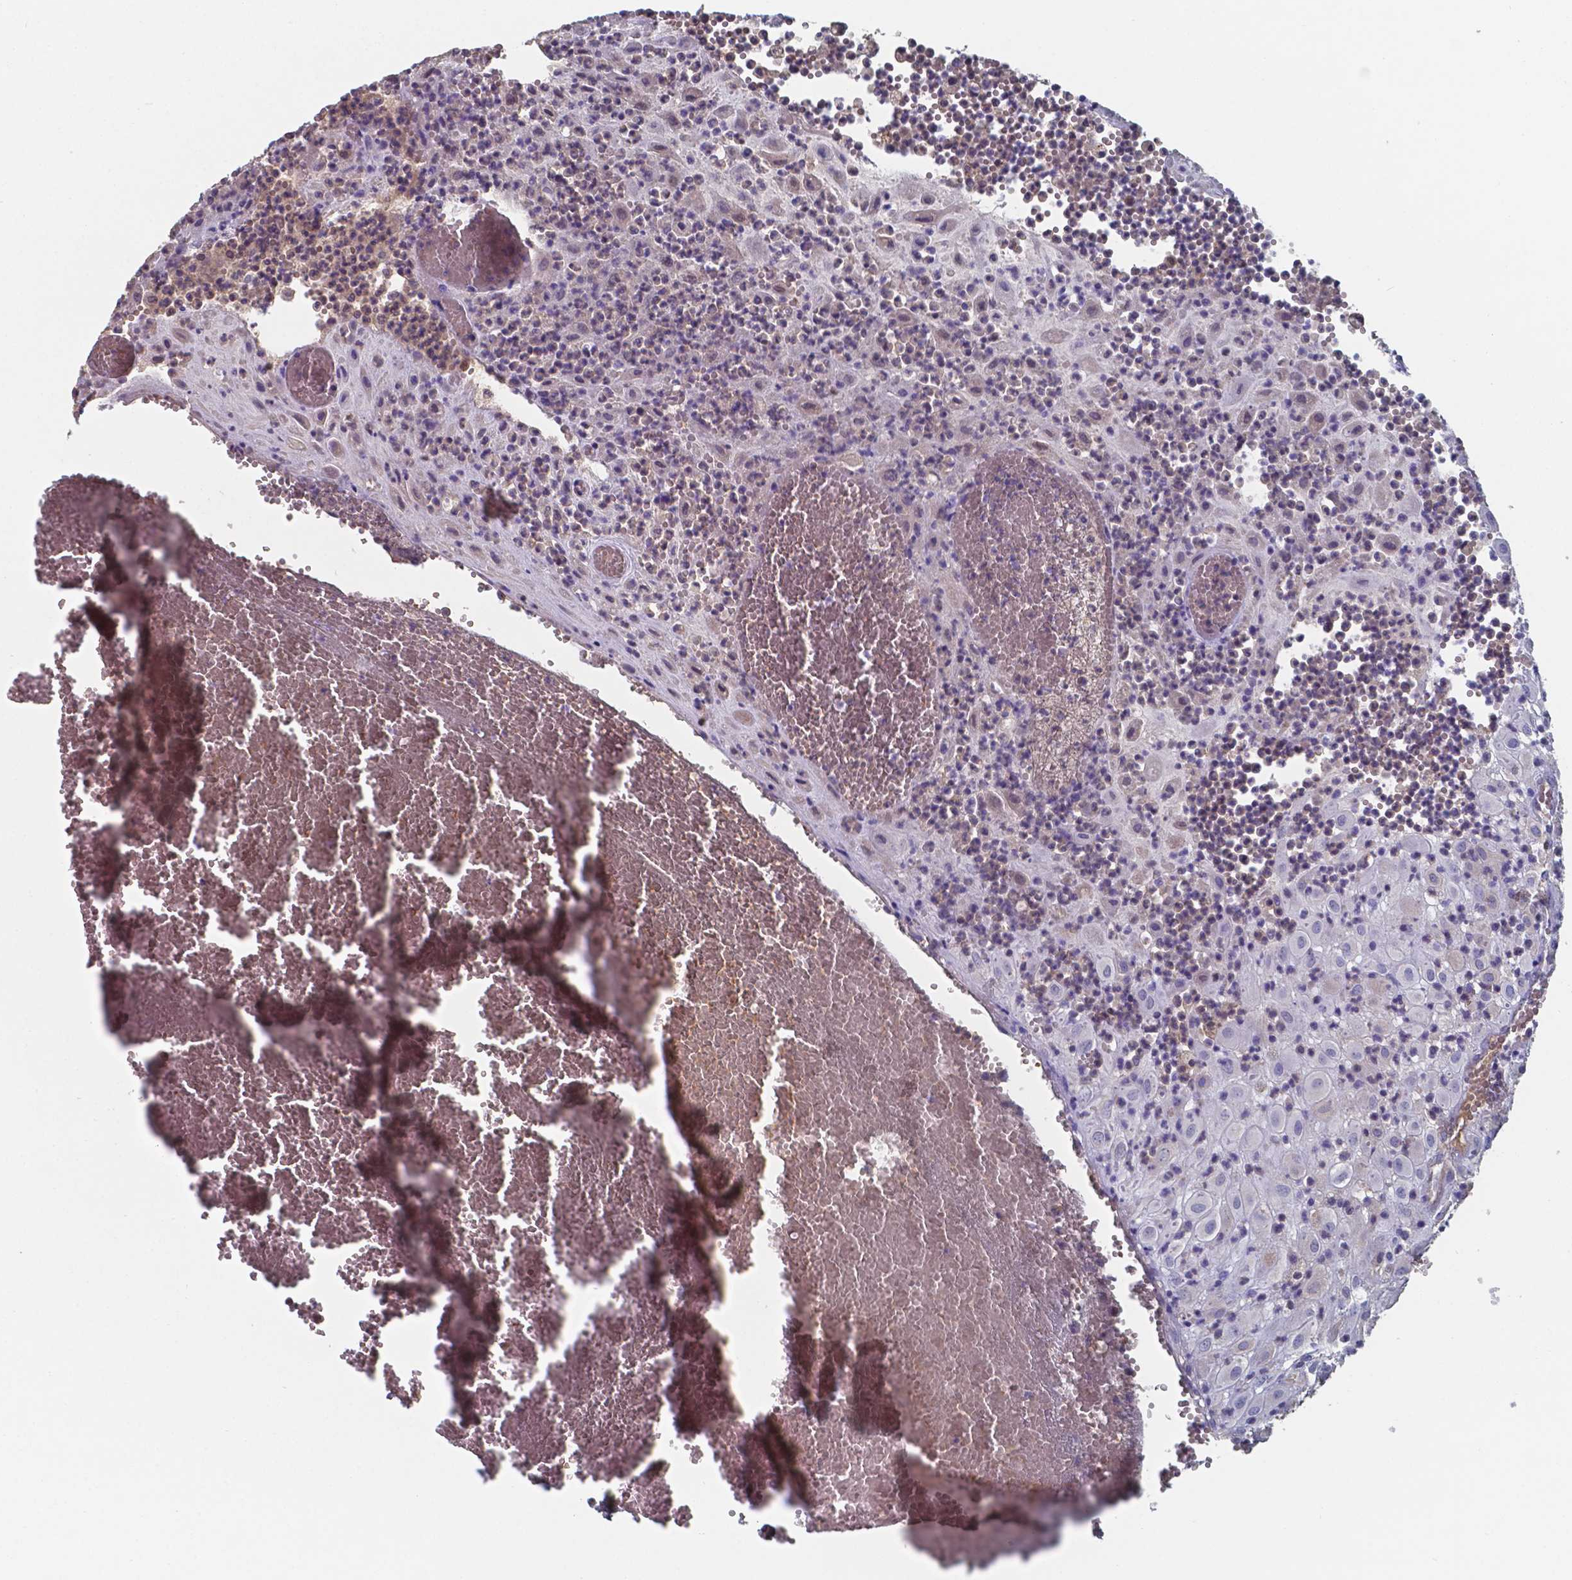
{"staining": {"intensity": "negative", "quantity": "none", "location": "none"}, "tissue": "placenta", "cell_type": "Decidual cells", "image_type": "normal", "snomed": [{"axis": "morphology", "description": "Normal tissue, NOS"}, {"axis": "topography", "description": "Placenta"}], "caption": "Immunohistochemical staining of unremarkable human placenta reveals no significant expression in decidual cells.", "gene": "BTBD17", "patient": {"sex": "female", "age": 24}}